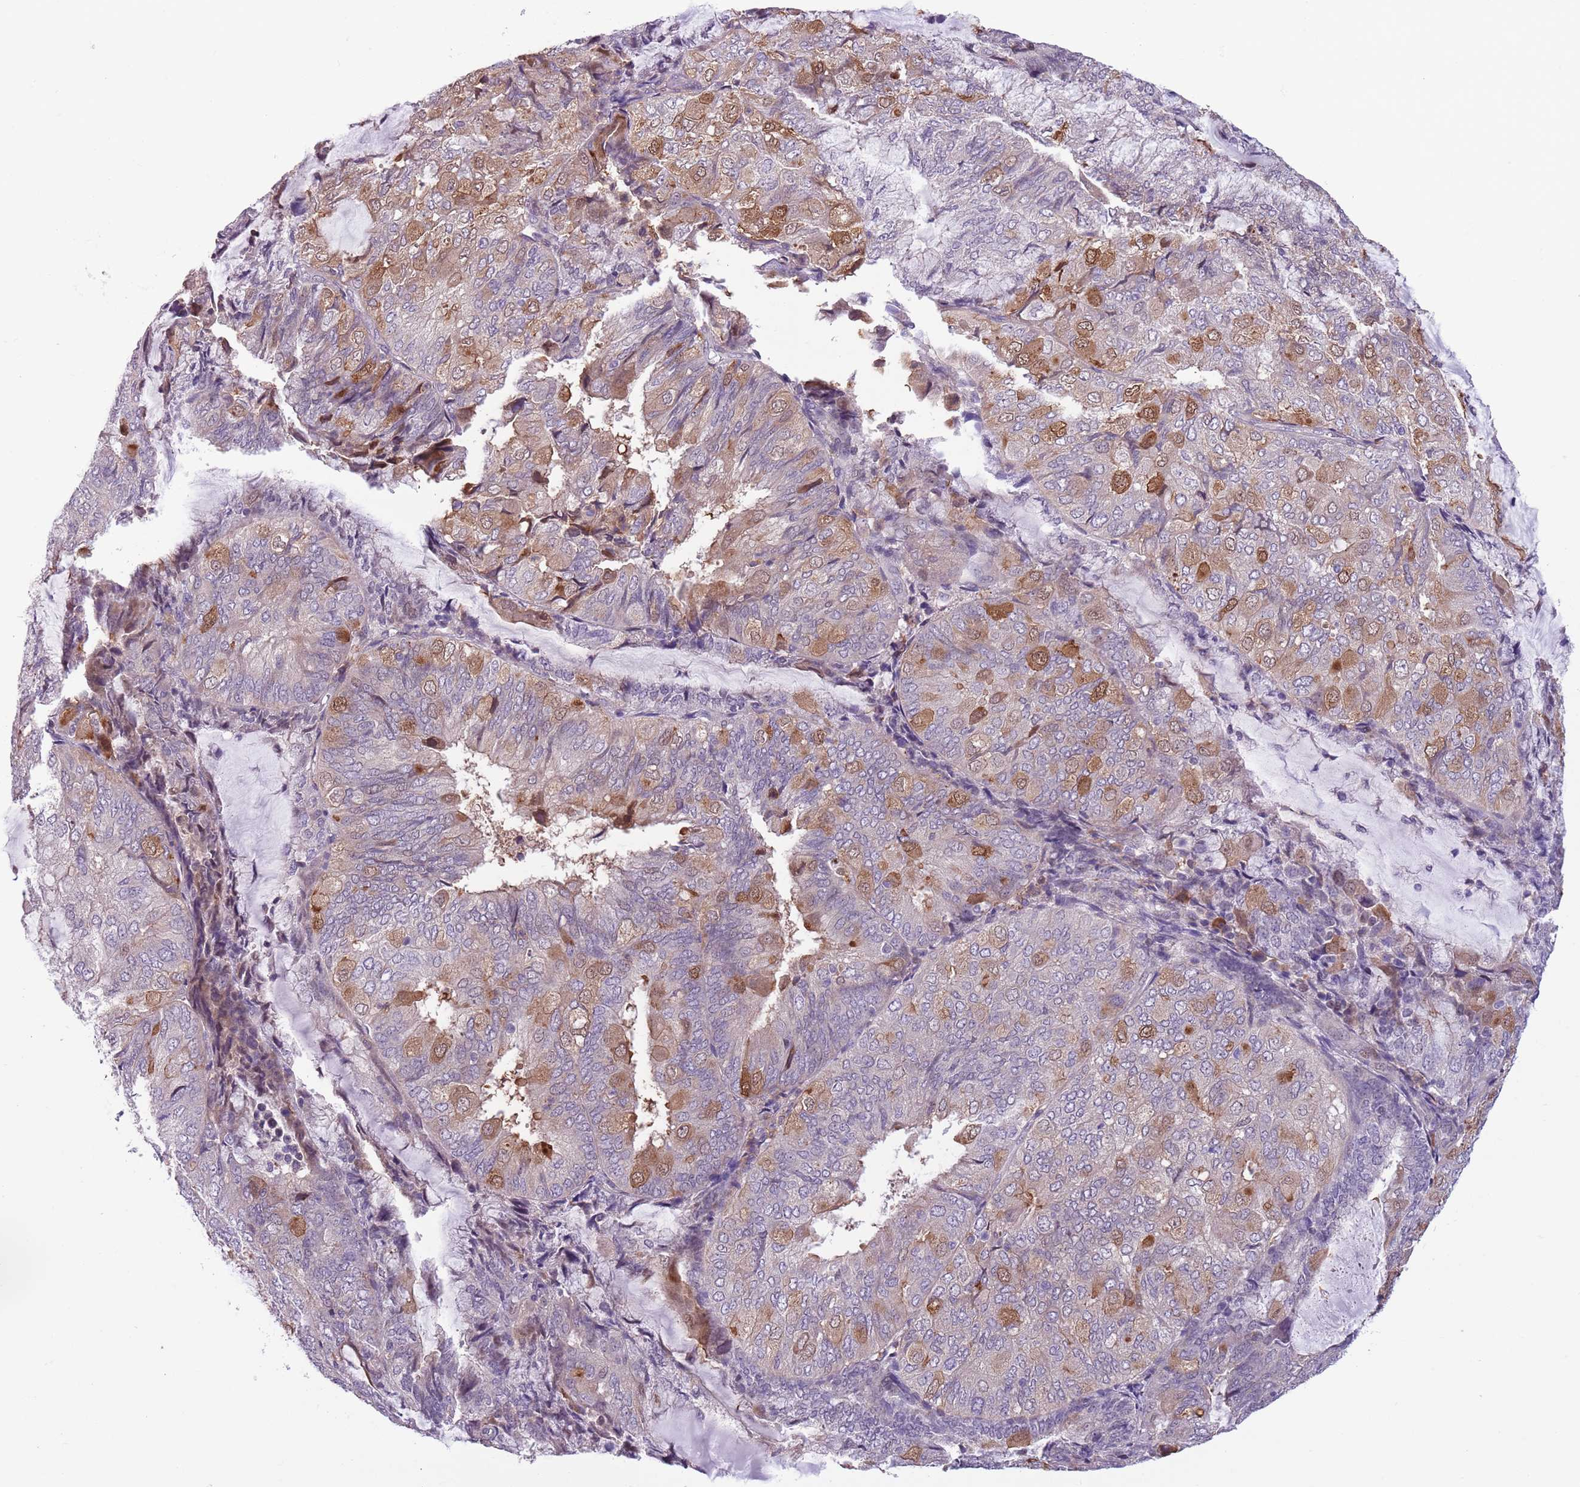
{"staining": {"intensity": "moderate", "quantity": "<25%", "location": "cytoplasmic/membranous,nuclear"}, "tissue": "endometrial cancer", "cell_type": "Tumor cells", "image_type": "cancer", "snomed": [{"axis": "morphology", "description": "Adenocarcinoma, NOS"}, {"axis": "topography", "description": "Endometrium"}], "caption": "A low amount of moderate cytoplasmic/membranous and nuclear staining is seen in approximately <25% of tumor cells in endometrial cancer (adenocarcinoma) tissue. (Brightfield microscopy of DAB IHC at high magnification).", "gene": "JAML", "patient": {"sex": "female", "age": 81}}